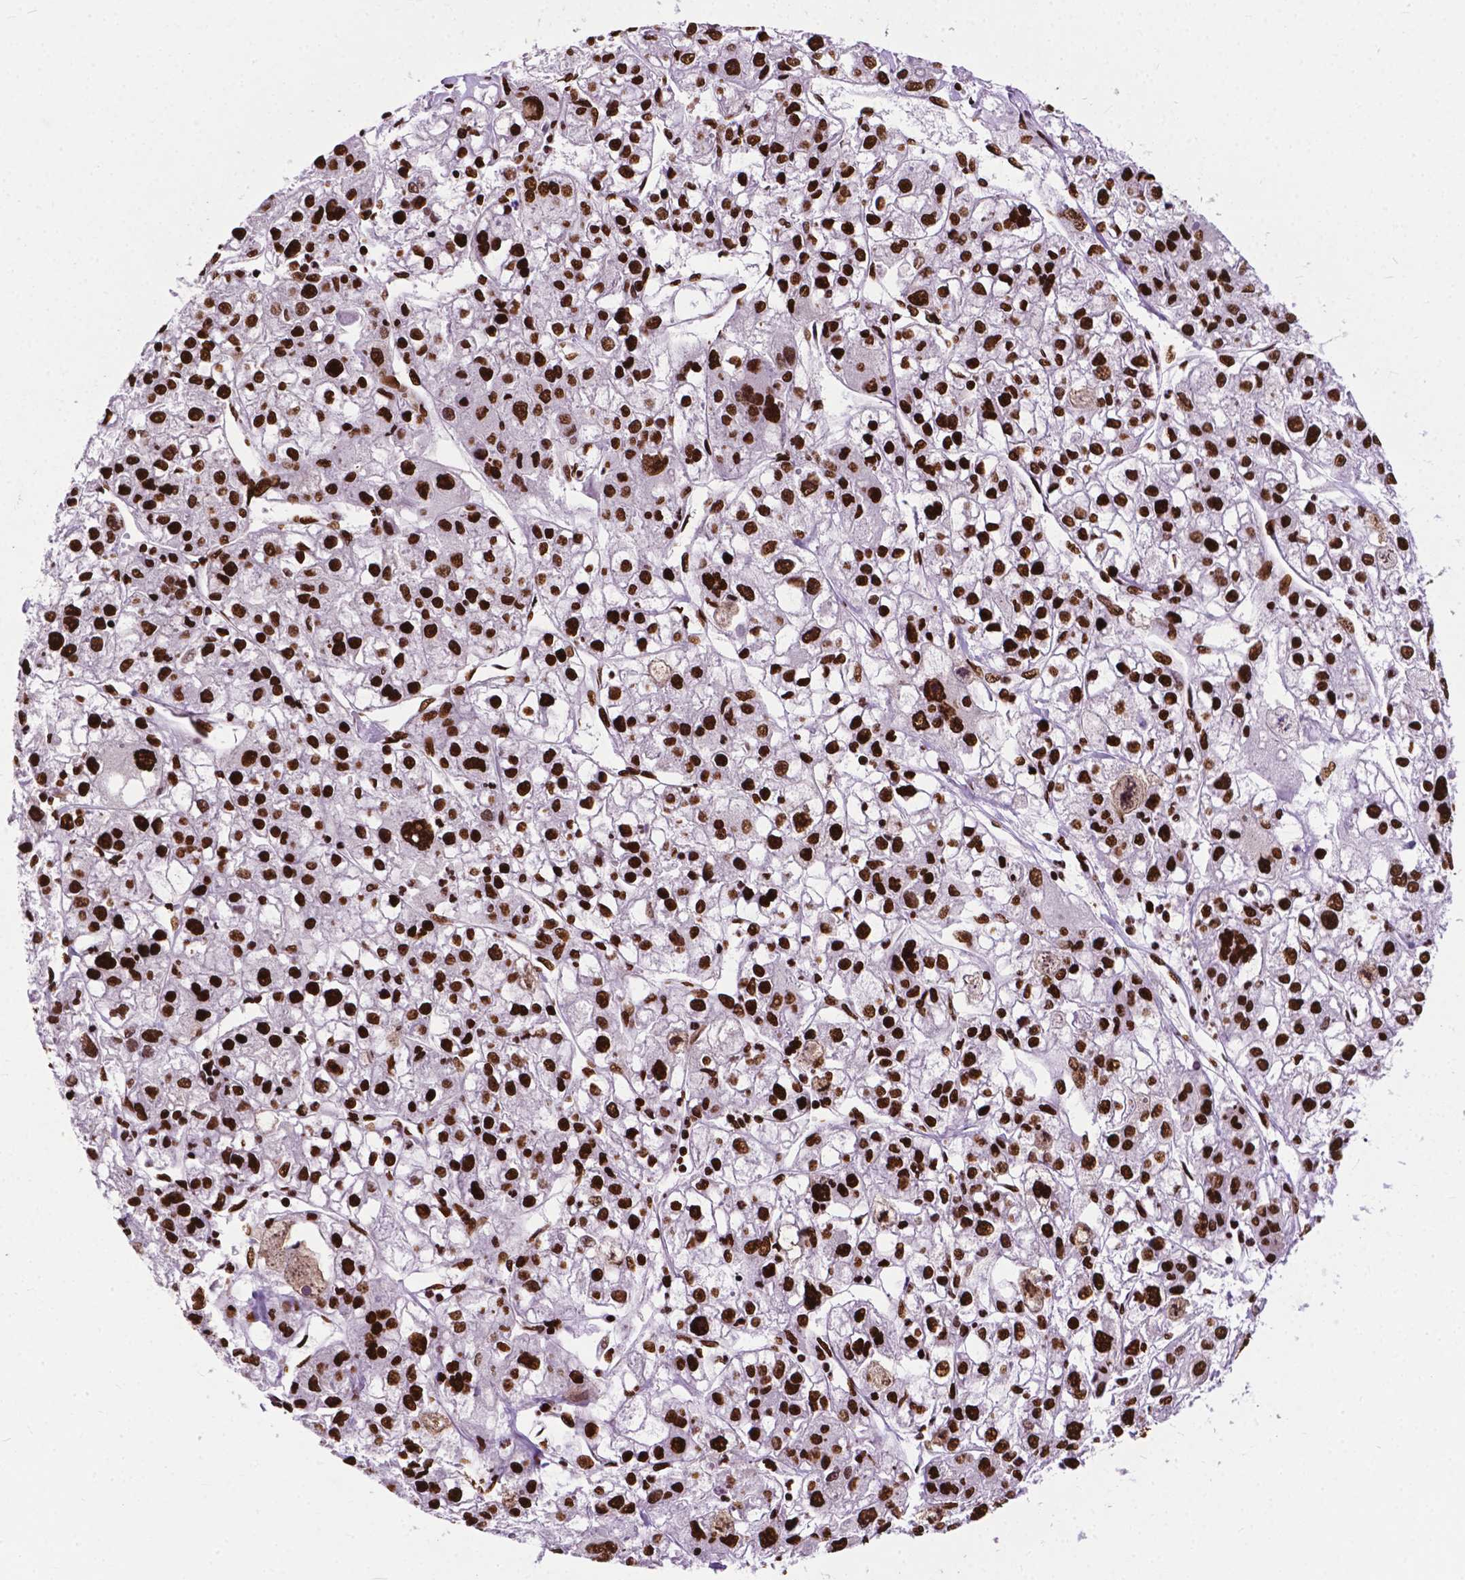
{"staining": {"intensity": "strong", "quantity": ">75%", "location": "nuclear"}, "tissue": "liver cancer", "cell_type": "Tumor cells", "image_type": "cancer", "snomed": [{"axis": "morphology", "description": "Carcinoma, Hepatocellular, NOS"}, {"axis": "topography", "description": "Liver"}], "caption": "Hepatocellular carcinoma (liver) was stained to show a protein in brown. There is high levels of strong nuclear staining in approximately >75% of tumor cells. Nuclei are stained in blue.", "gene": "SMIM5", "patient": {"sex": "male", "age": 56}}